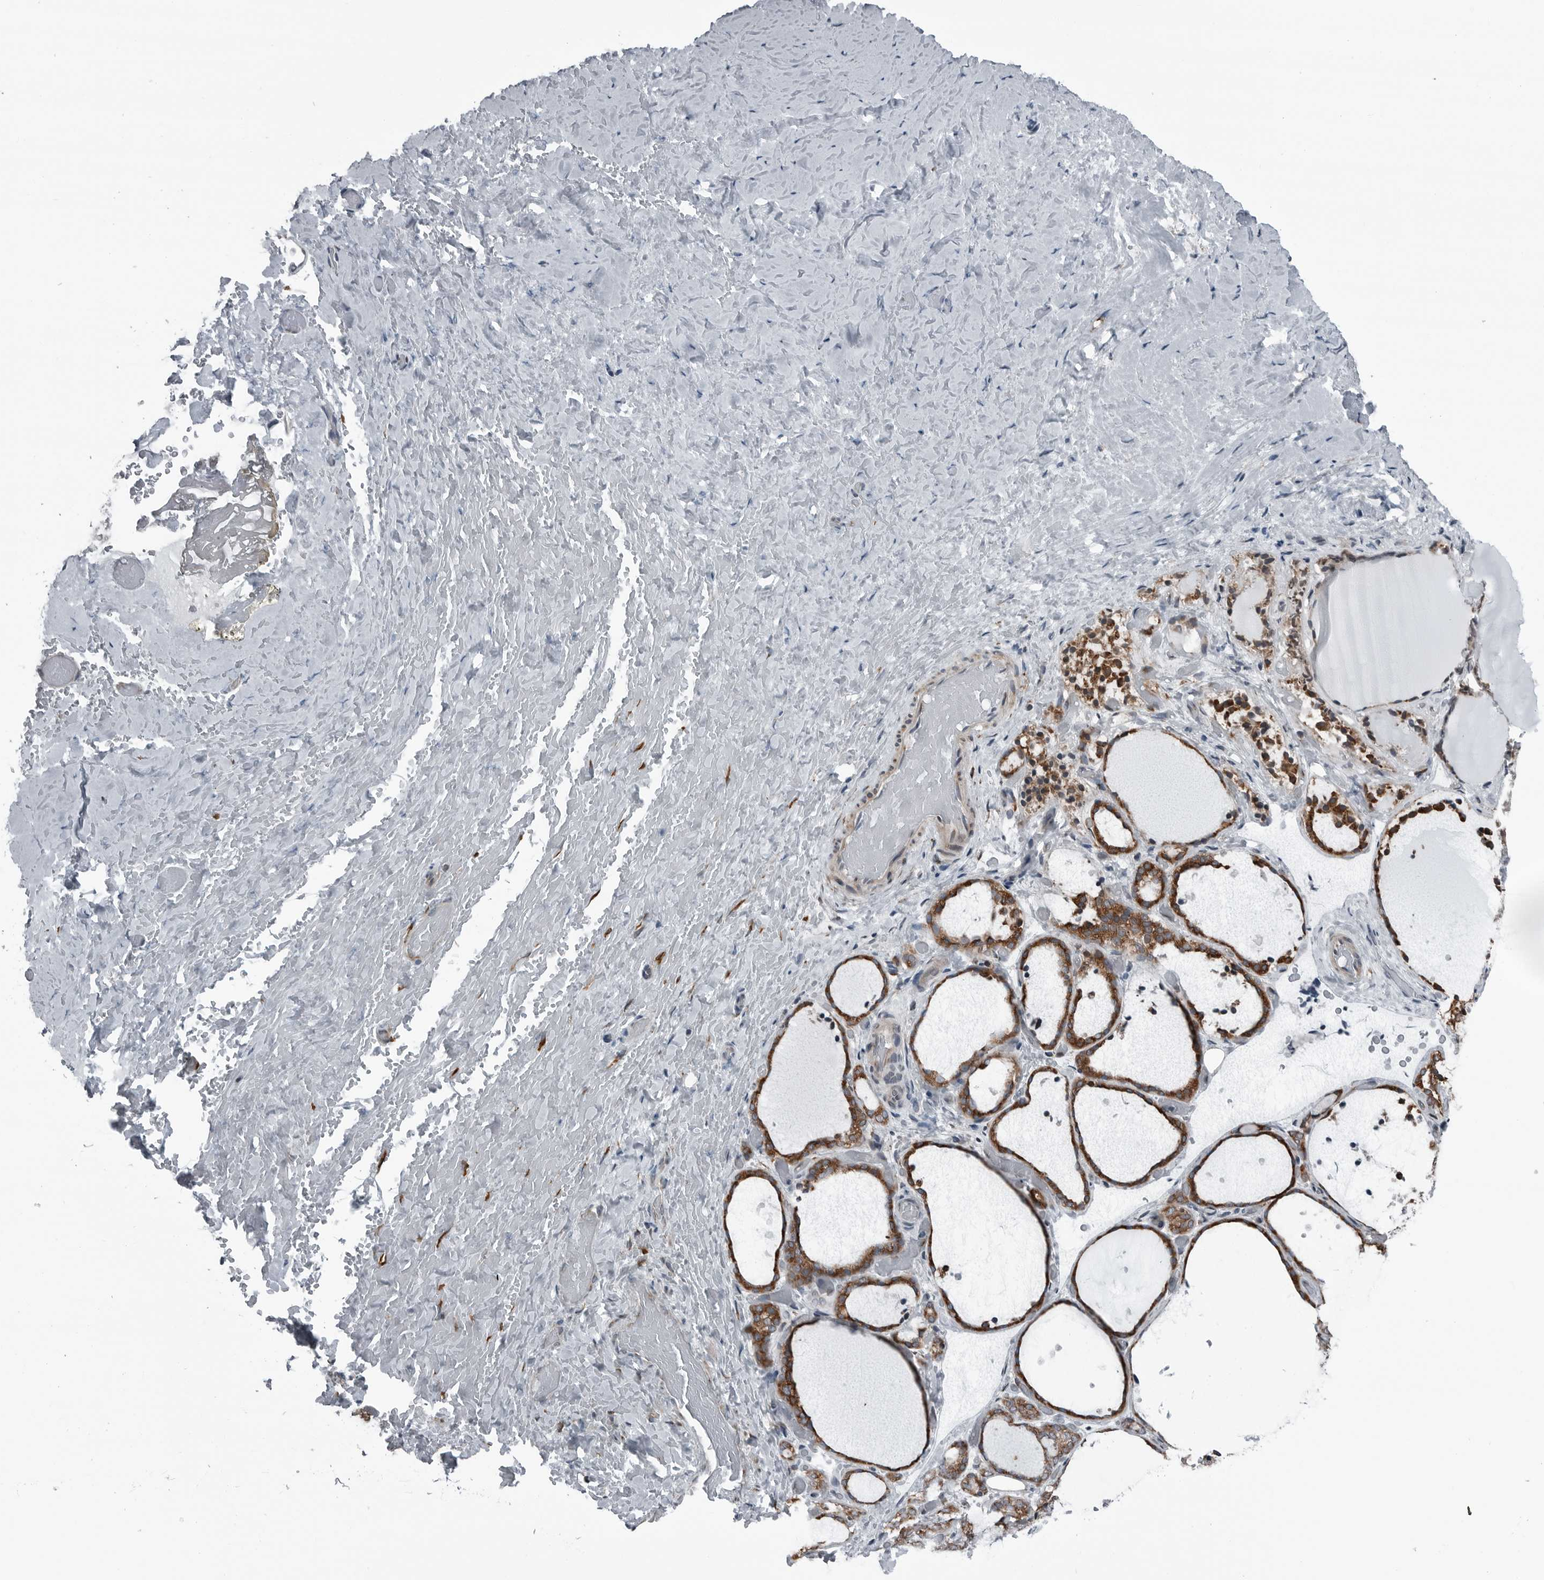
{"staining": {"intensity": "strong", "quantity": ">75%", "location": "cytoplasmic/membranous"}, "tissue": "thyroid gland", "cell_type": "Glandular cells", "image_type": "normal", "snomed": [{"axis": "morphology", "description": "Normal tissue, NOS"}, {"axis": "topography", "description": "Thyroid gland"}], "caption": "DAB immunohistochemical staining of benign thyroid gland exhibits strong cytoplasmic/membranous protein expression in about >75% of glandular cells. (brown staining indicates protein expression, while blue staining denotes nuclei).", "gene": "CEP85", "patient": {"sex": "female", "age": 44}}